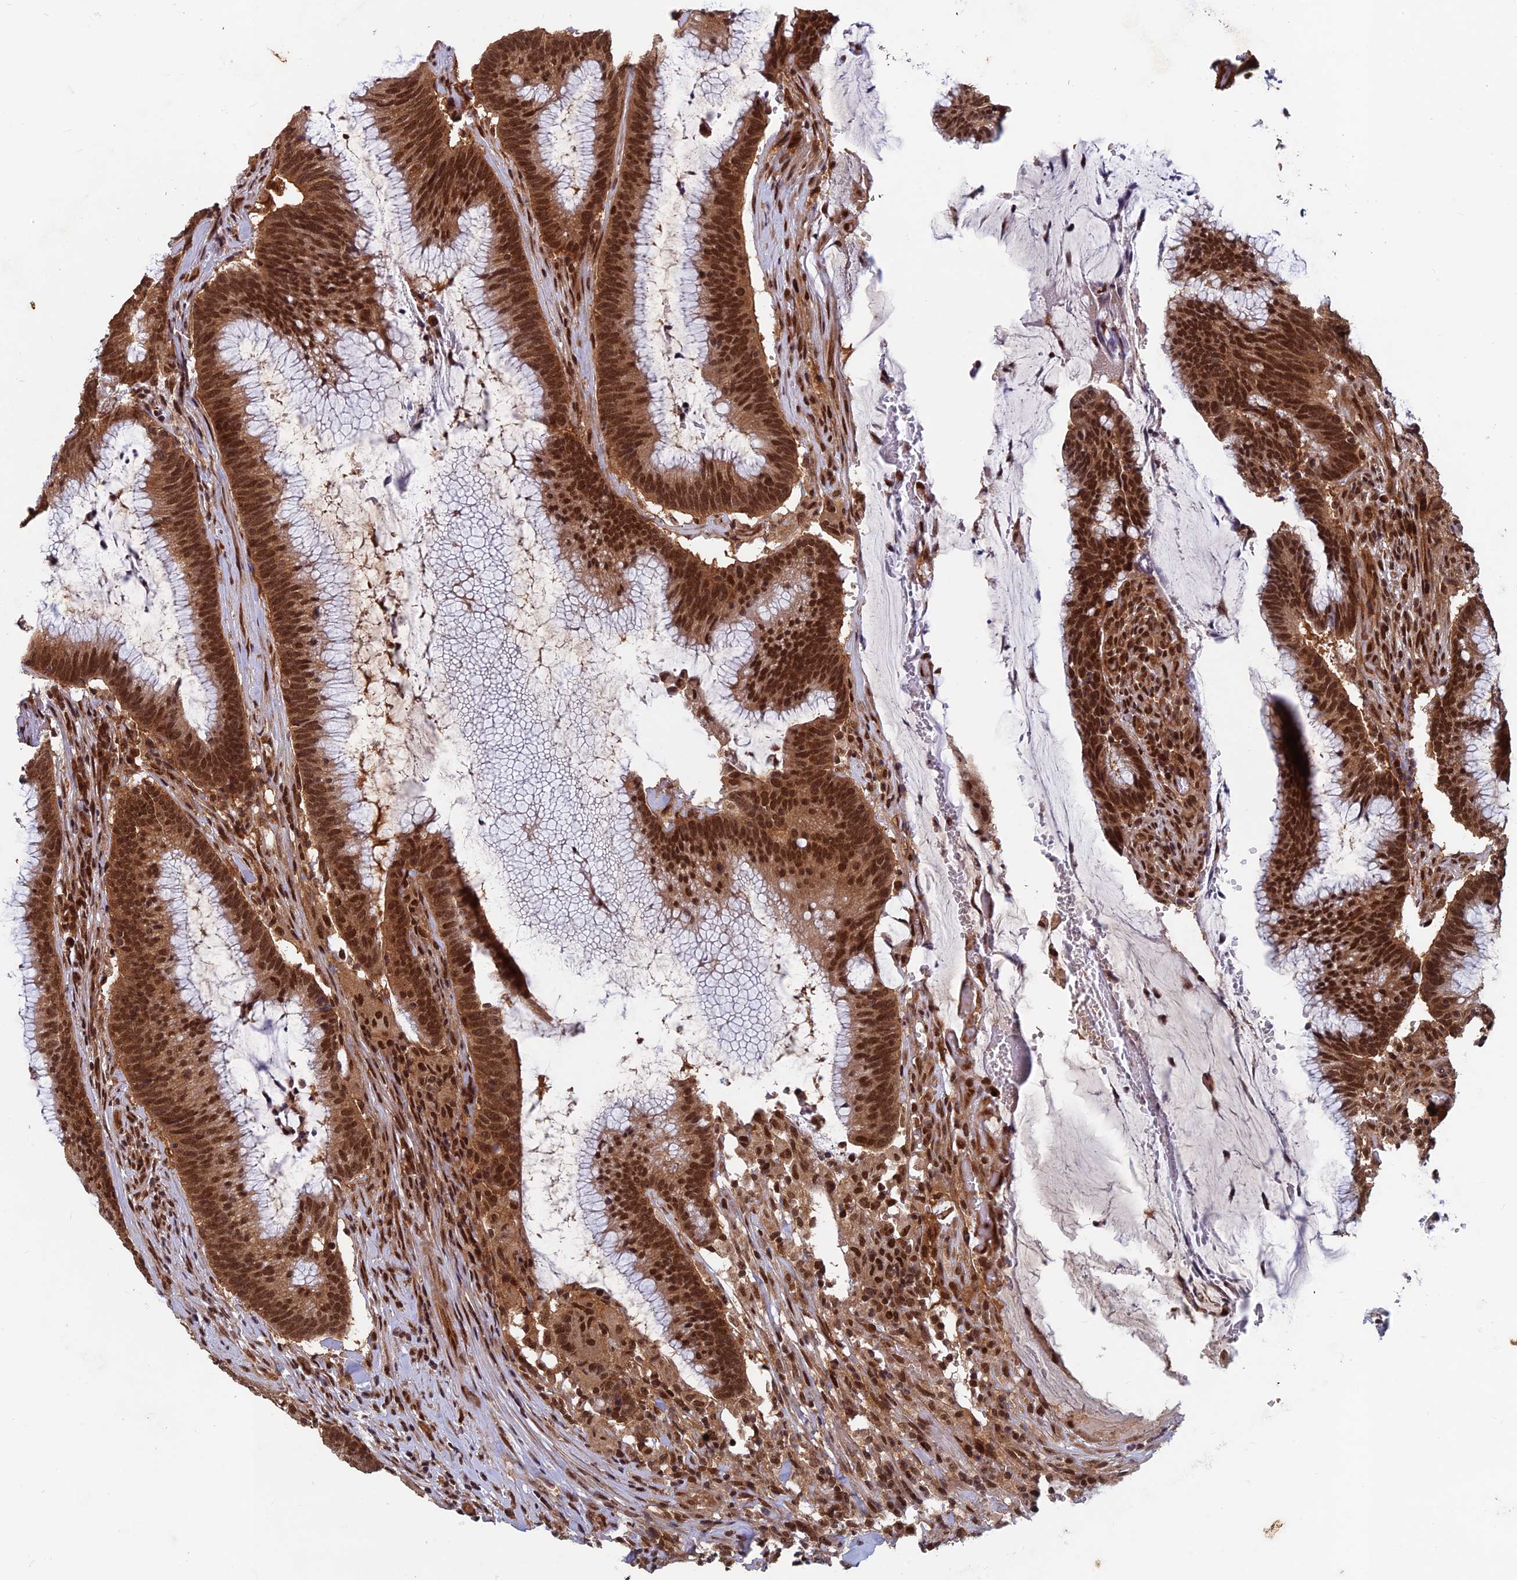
{"staining": {"intensity": "strong", "quantity": ">75%", "location": "cytoplasmic/membranous,nuclear"}, "tissue": "colorectal cancer", "cell_type": "Tumor cells", "image_type": "cancer", "snomed": [{"axis": "morphology", "description": "Adenocarcinoma, NOS"}, {"axis": "topography", "description": "Rectum"}], "caption": "Tumor cells demonstrate high levels of strong cytoplasmic/membranous and nuclear positivity in approximately >75% of cells in human colorectal cancer (adenocarcinoma).", "gene": "FAM53C", "patient": {"sex": "female", "age": 77}}